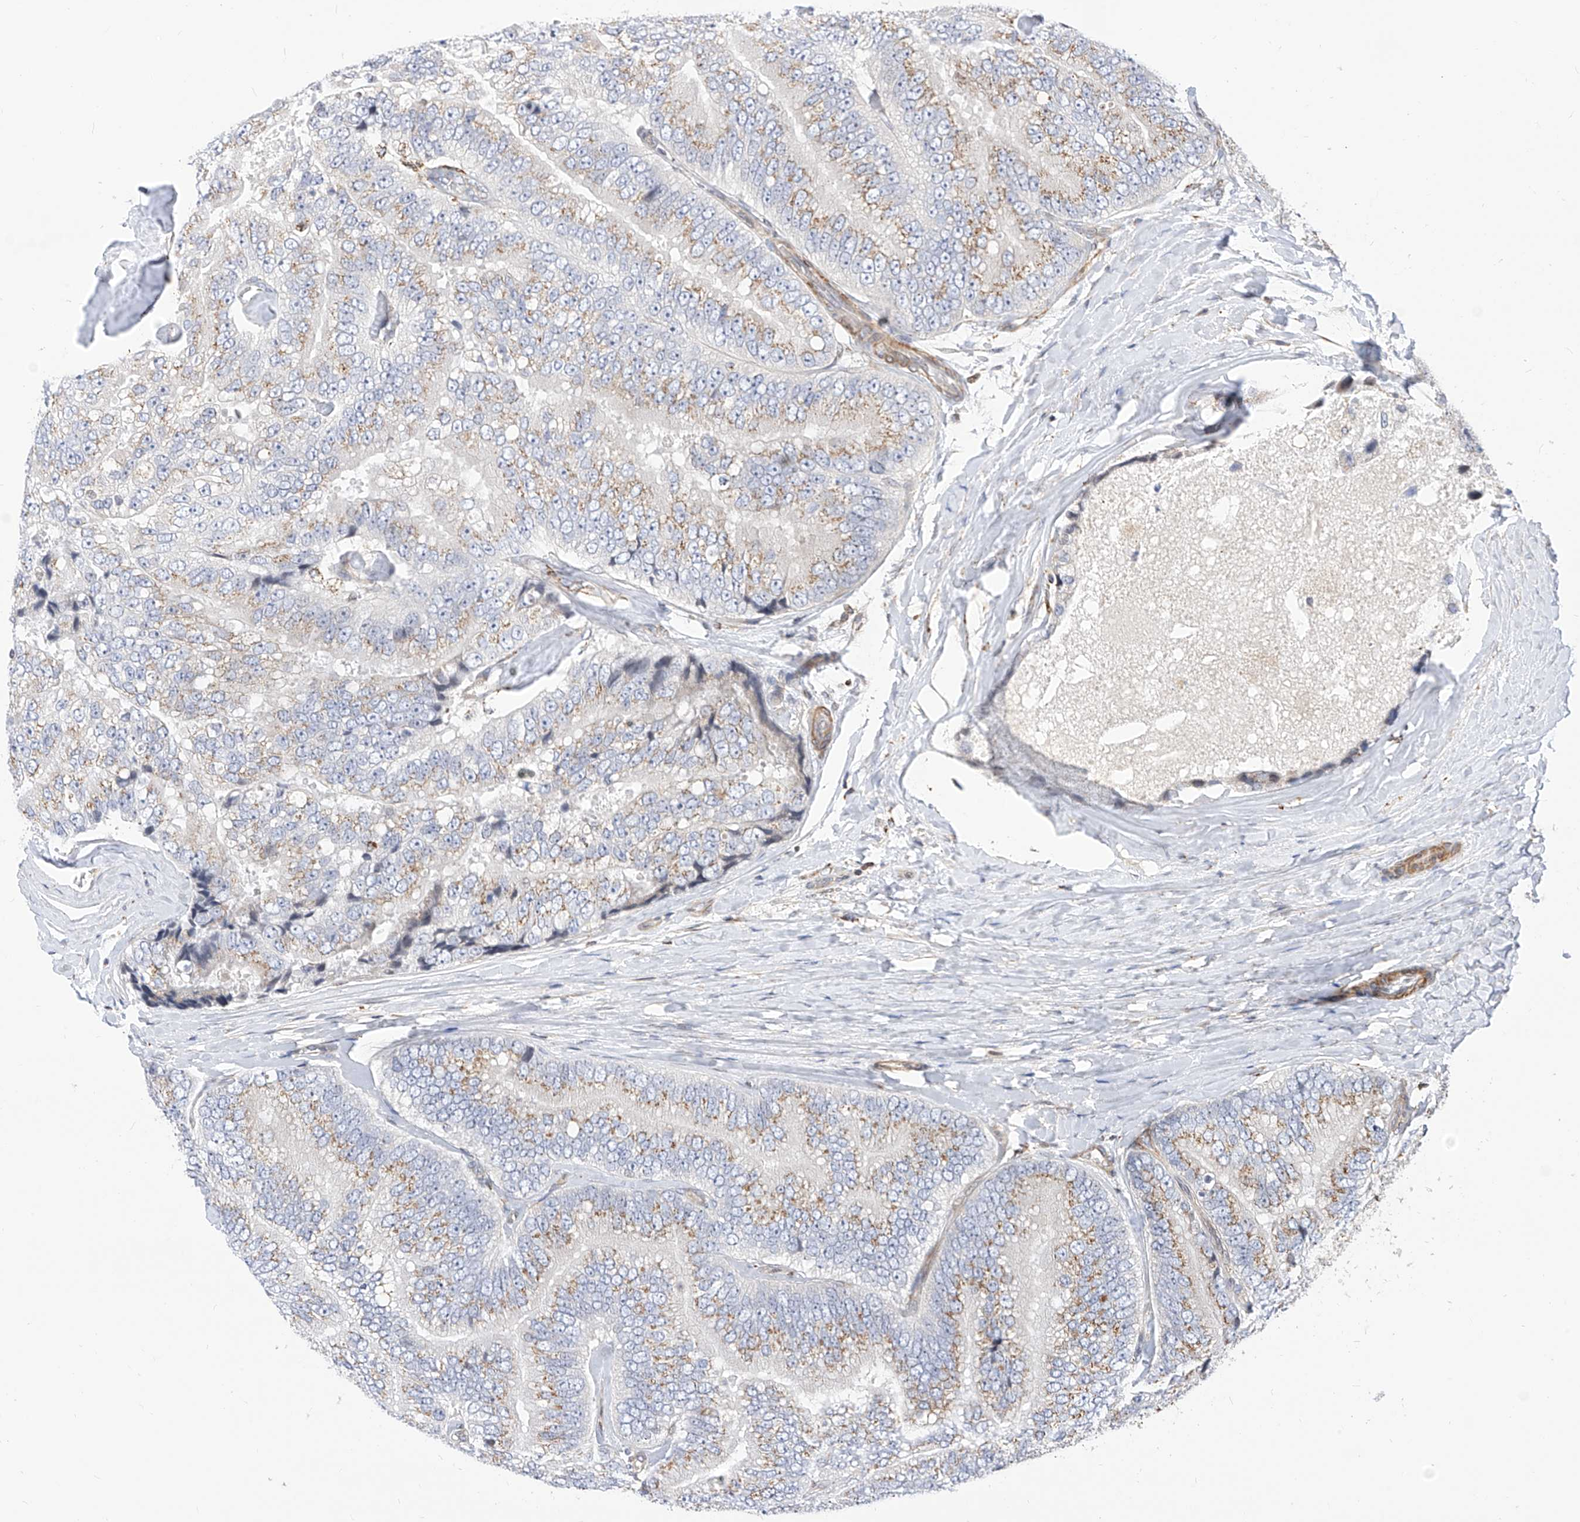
{"staining": {"intensity": "weak", "quantity": ">75%", "location": "cytoplasmic/membranous"}, "tissue": "prostate cancer", "cell_type": "Tumor cells", "image_type": "cancer", "snomed": [{"axis": "morphology", "description": "Adenocarcinoma, High grade"}, {"axis": "topography", "description": "Prostate"}], "caption": "Protein expression analysis of human high-grade adenocarcinoma (prostate) reveals weak cytoplasmic/membranous positivity in about >75% of tumor cells.", "gene": "TTLL8", "patient": {"sex": "male", "age": 70}}